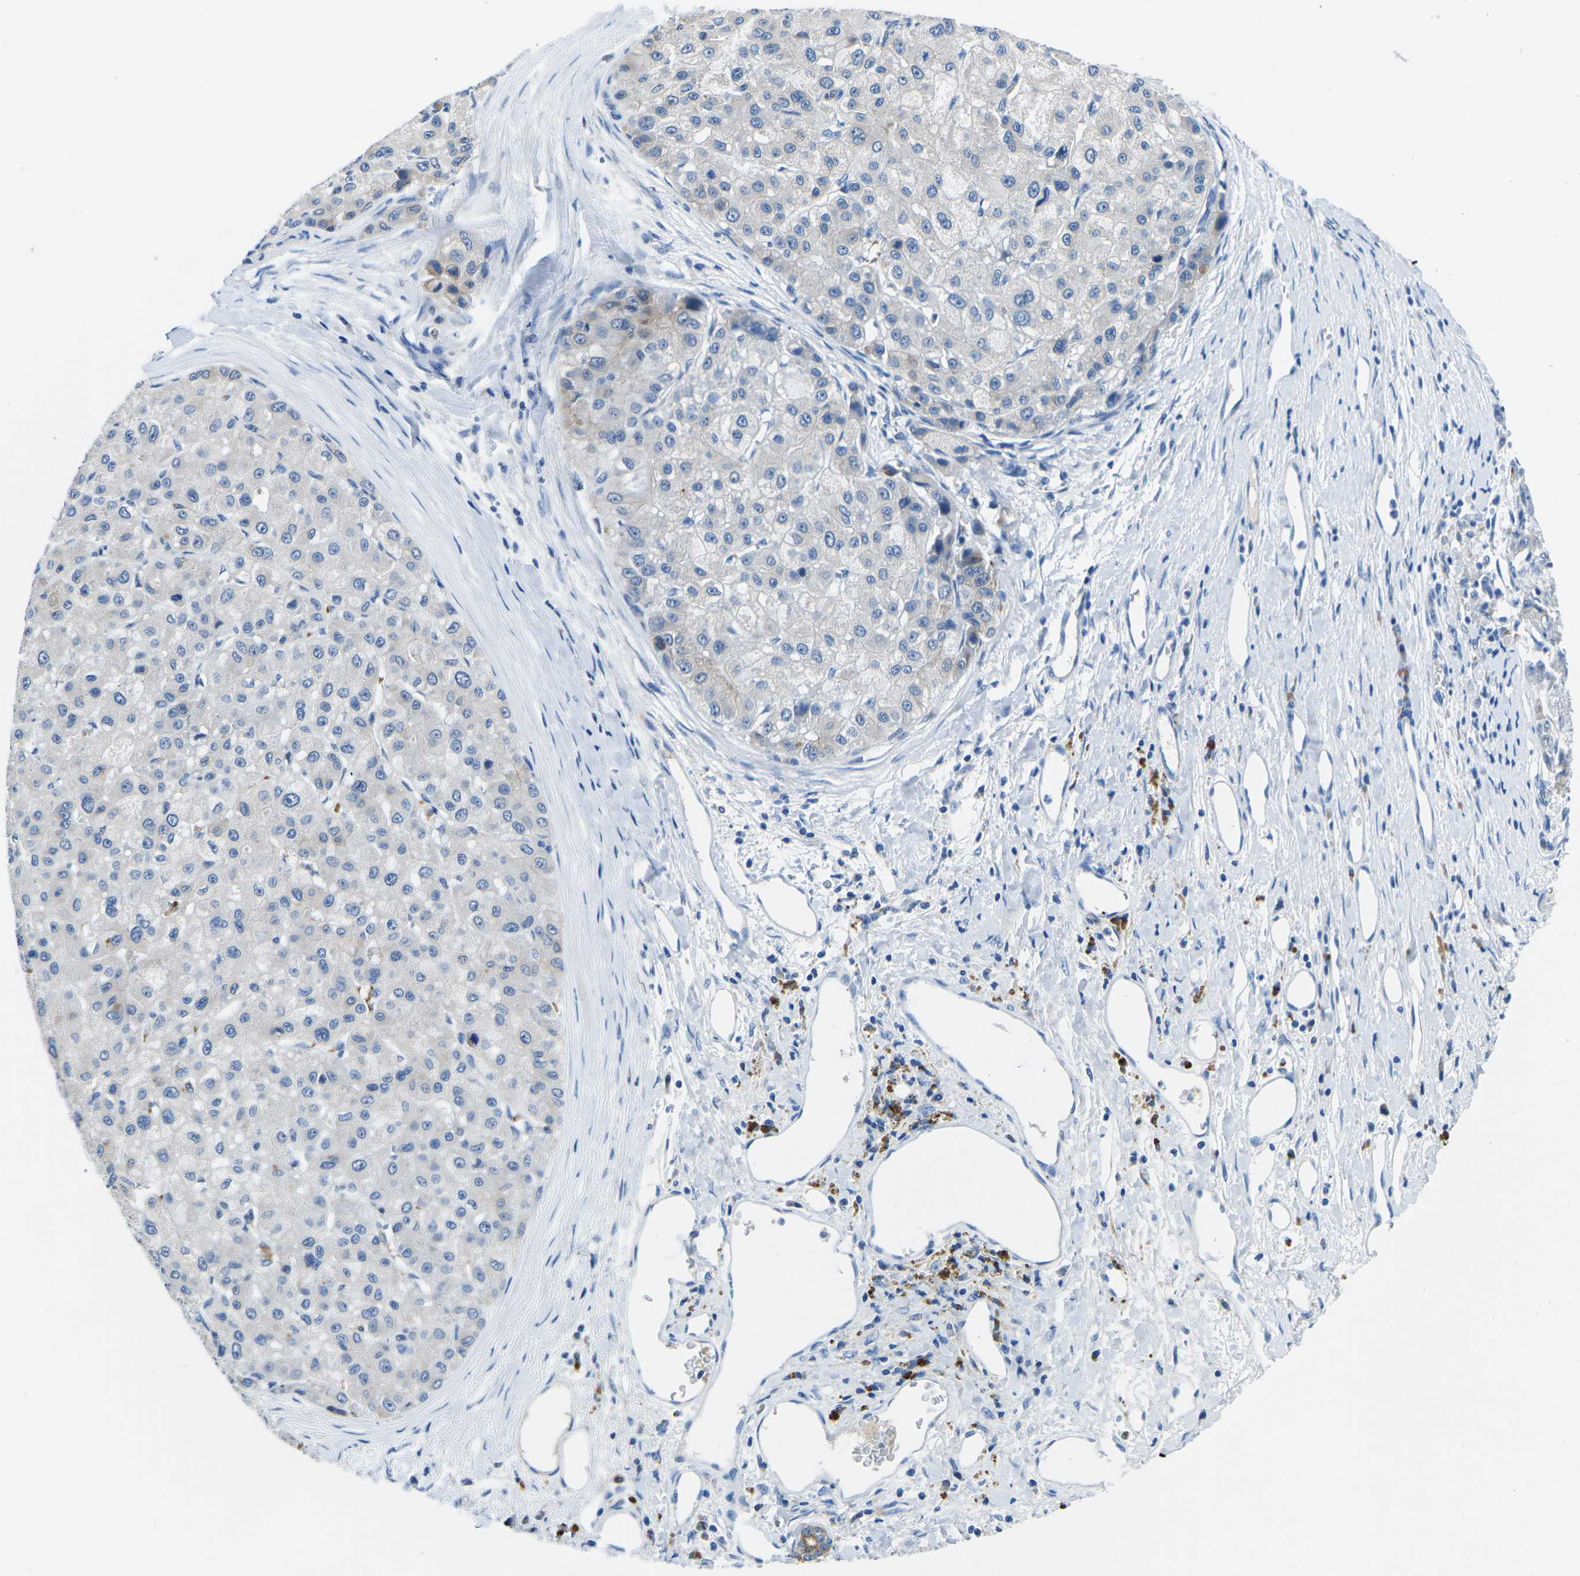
{"staining": {"intensity": "weak", "quantity": "<25%", "location": "cytoplasmic/membranous"}, "tissue": "liver cancer", "cell_type": "Tumor cells", "image_type": "cancer", "snomed": [{"axis": "morphology", "description": "Carcinoma, Hepatocellular, NOS"}, {"axis": "topography", "description": "Liver"}], "caption": "Immunohistochemistry (IHC) of liver cancer (hepatocellular carcinoma) reveals no positivity in tumor cells.", "gene": "TM6SF1", "patient": {"sex": "male", "age": 80}}